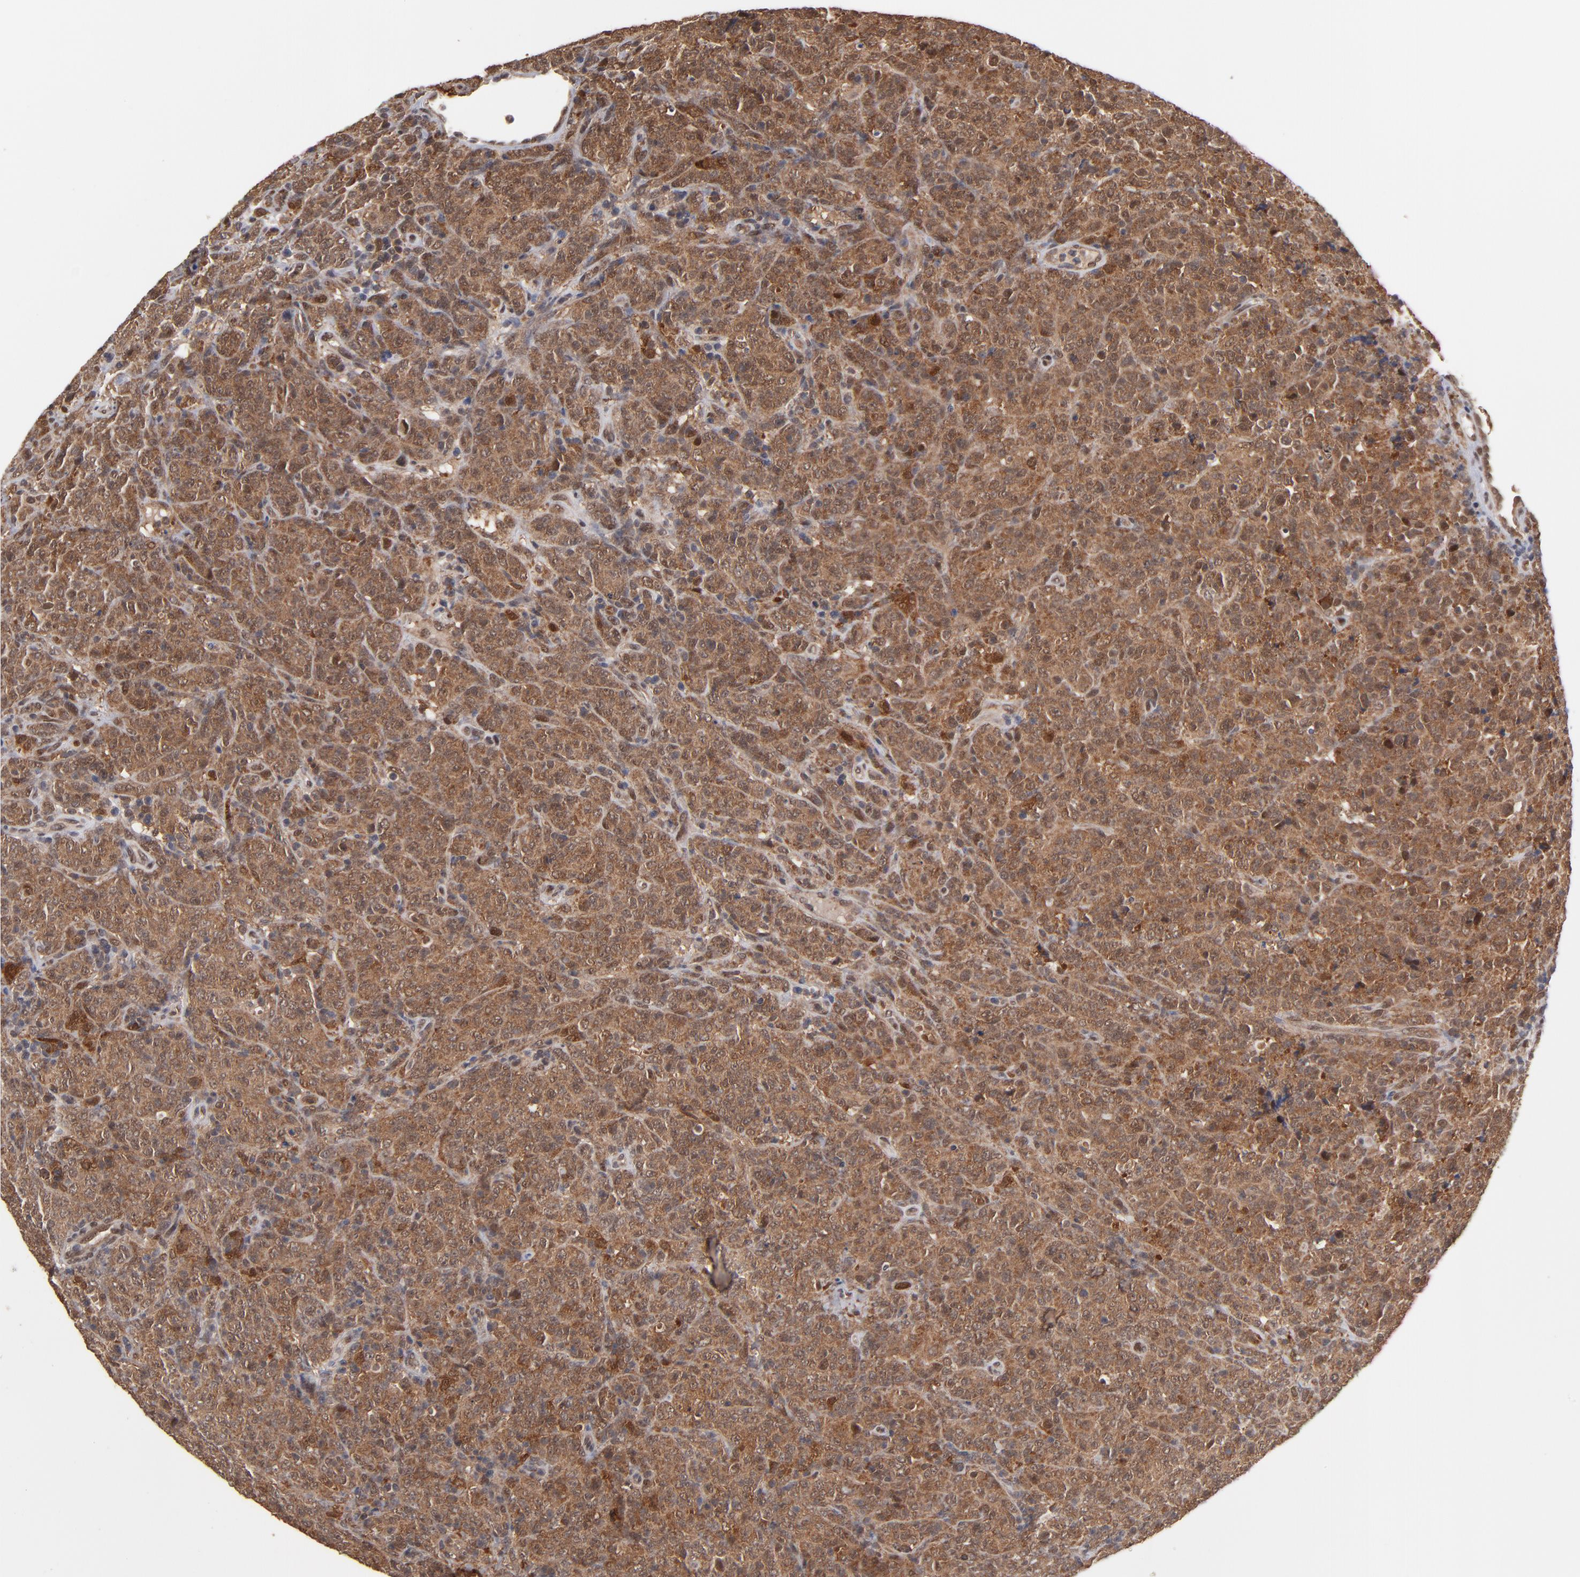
{"staining": {"intensity": "moderate", "quantity": ">75%", "location": "cytoplasmic/membranous,nuclear"}, "tissue": "lymphoma", "cell_type": "Tumor cells", "image_type": "cancer", "snomed": [{"axis": "morphology", "description": "Malignant lymphoma, non-Hodgkin's type, High grade"}, {"axis": "topography", "description": "Tonsil"}], "caption": "A brown stain shows moderate cytoplasmic/membranous and nuclear staining of a protein in high-grade malignant lymphoma, non-Hodgkin's type tumor cells.", "gene": "HUWE1", "patient": {"sex": "female", "age": 36}}